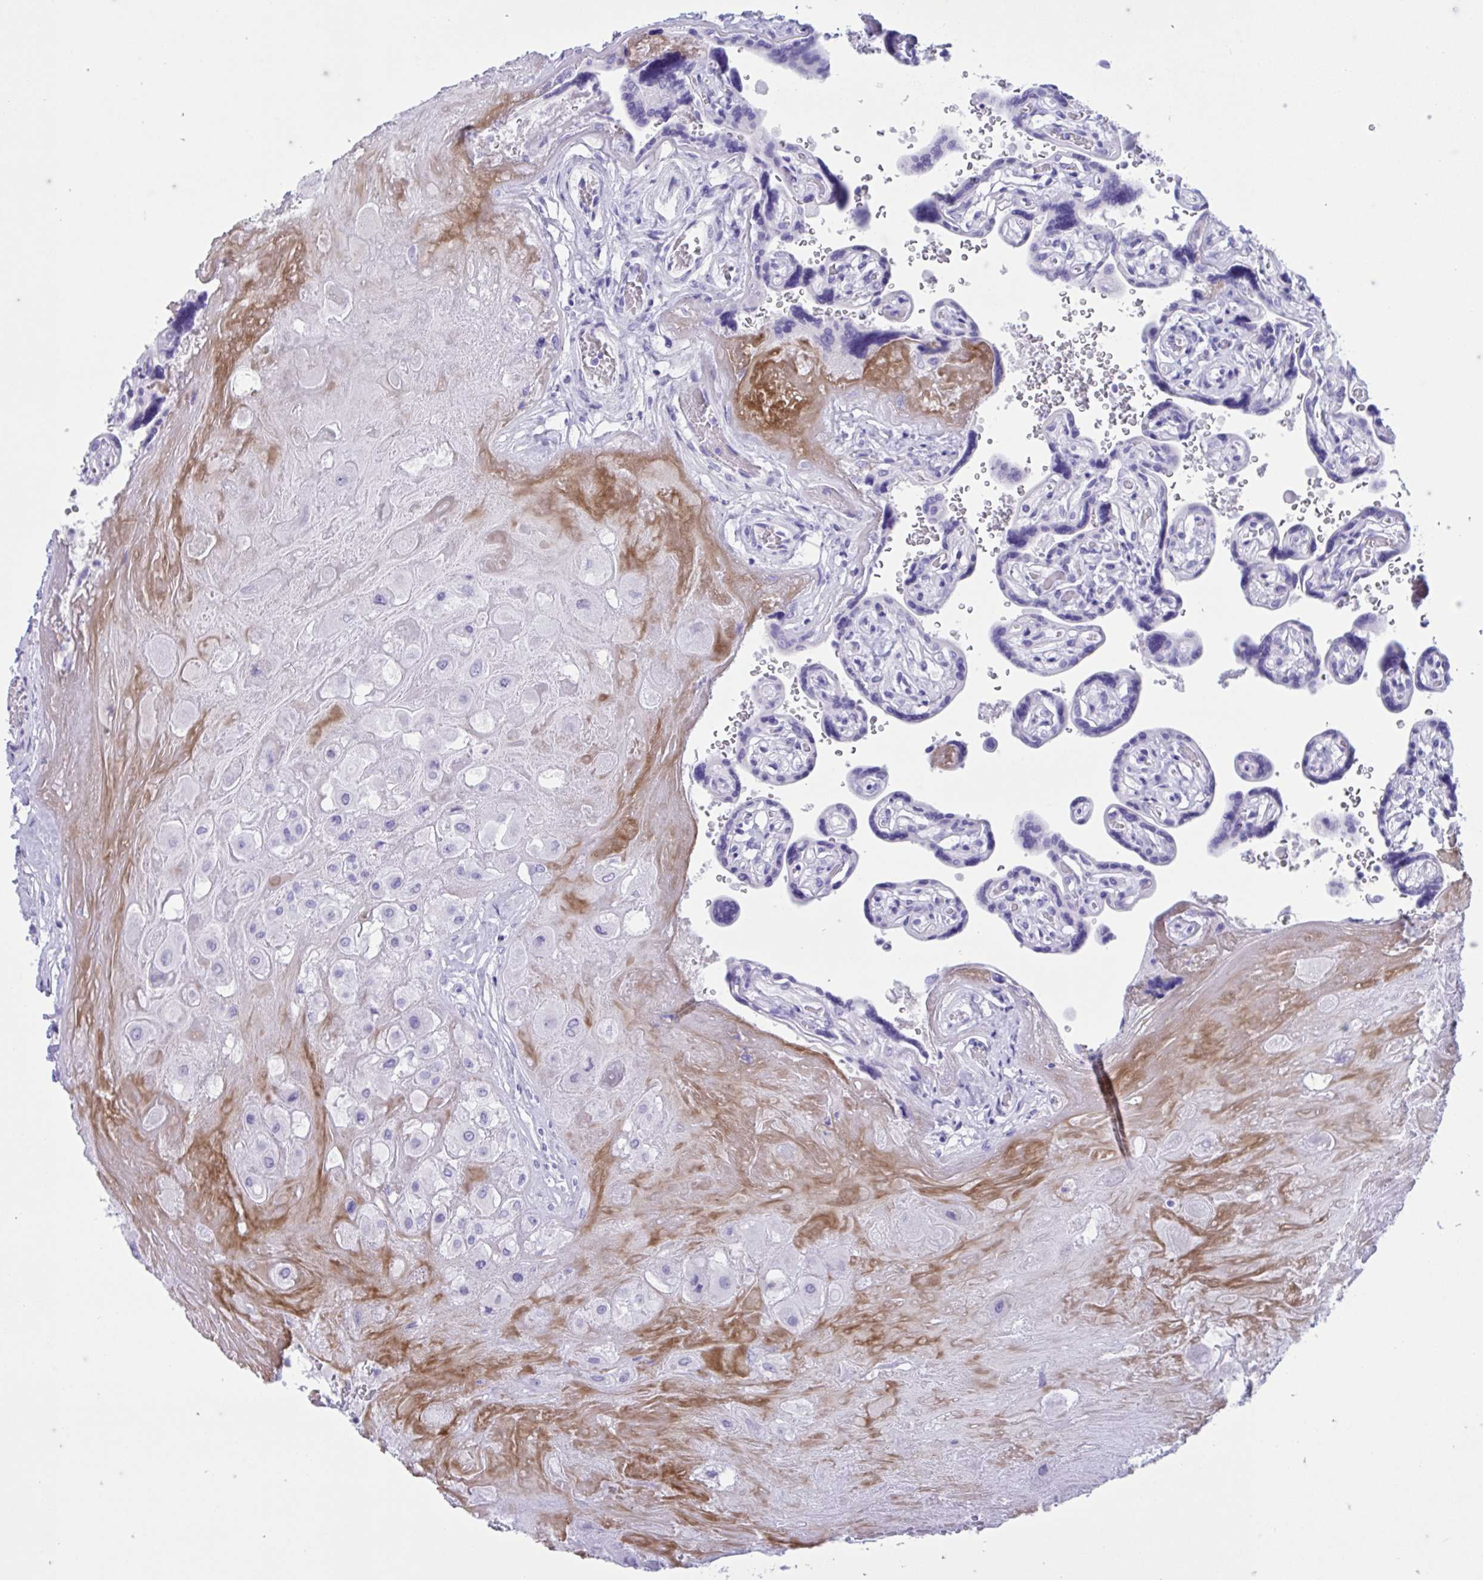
{"staining": {"intensity": "negative", "quantity": "none", "location": "none"}, "tissue": "placenta", "cell_type": "Decidual cells", "image_type": "normal", "snomed": [{"axis": "morphology", "description": "Normal tissue, NOS"}, {"axis": "topography", "description": "Placenta"}], "caption": "This is an IHC photomicrograph of normal placenta. There is no positivity in decidual cells.", "gene": "TMEM35A", "patient": {"sex": "female", "age": 32}}